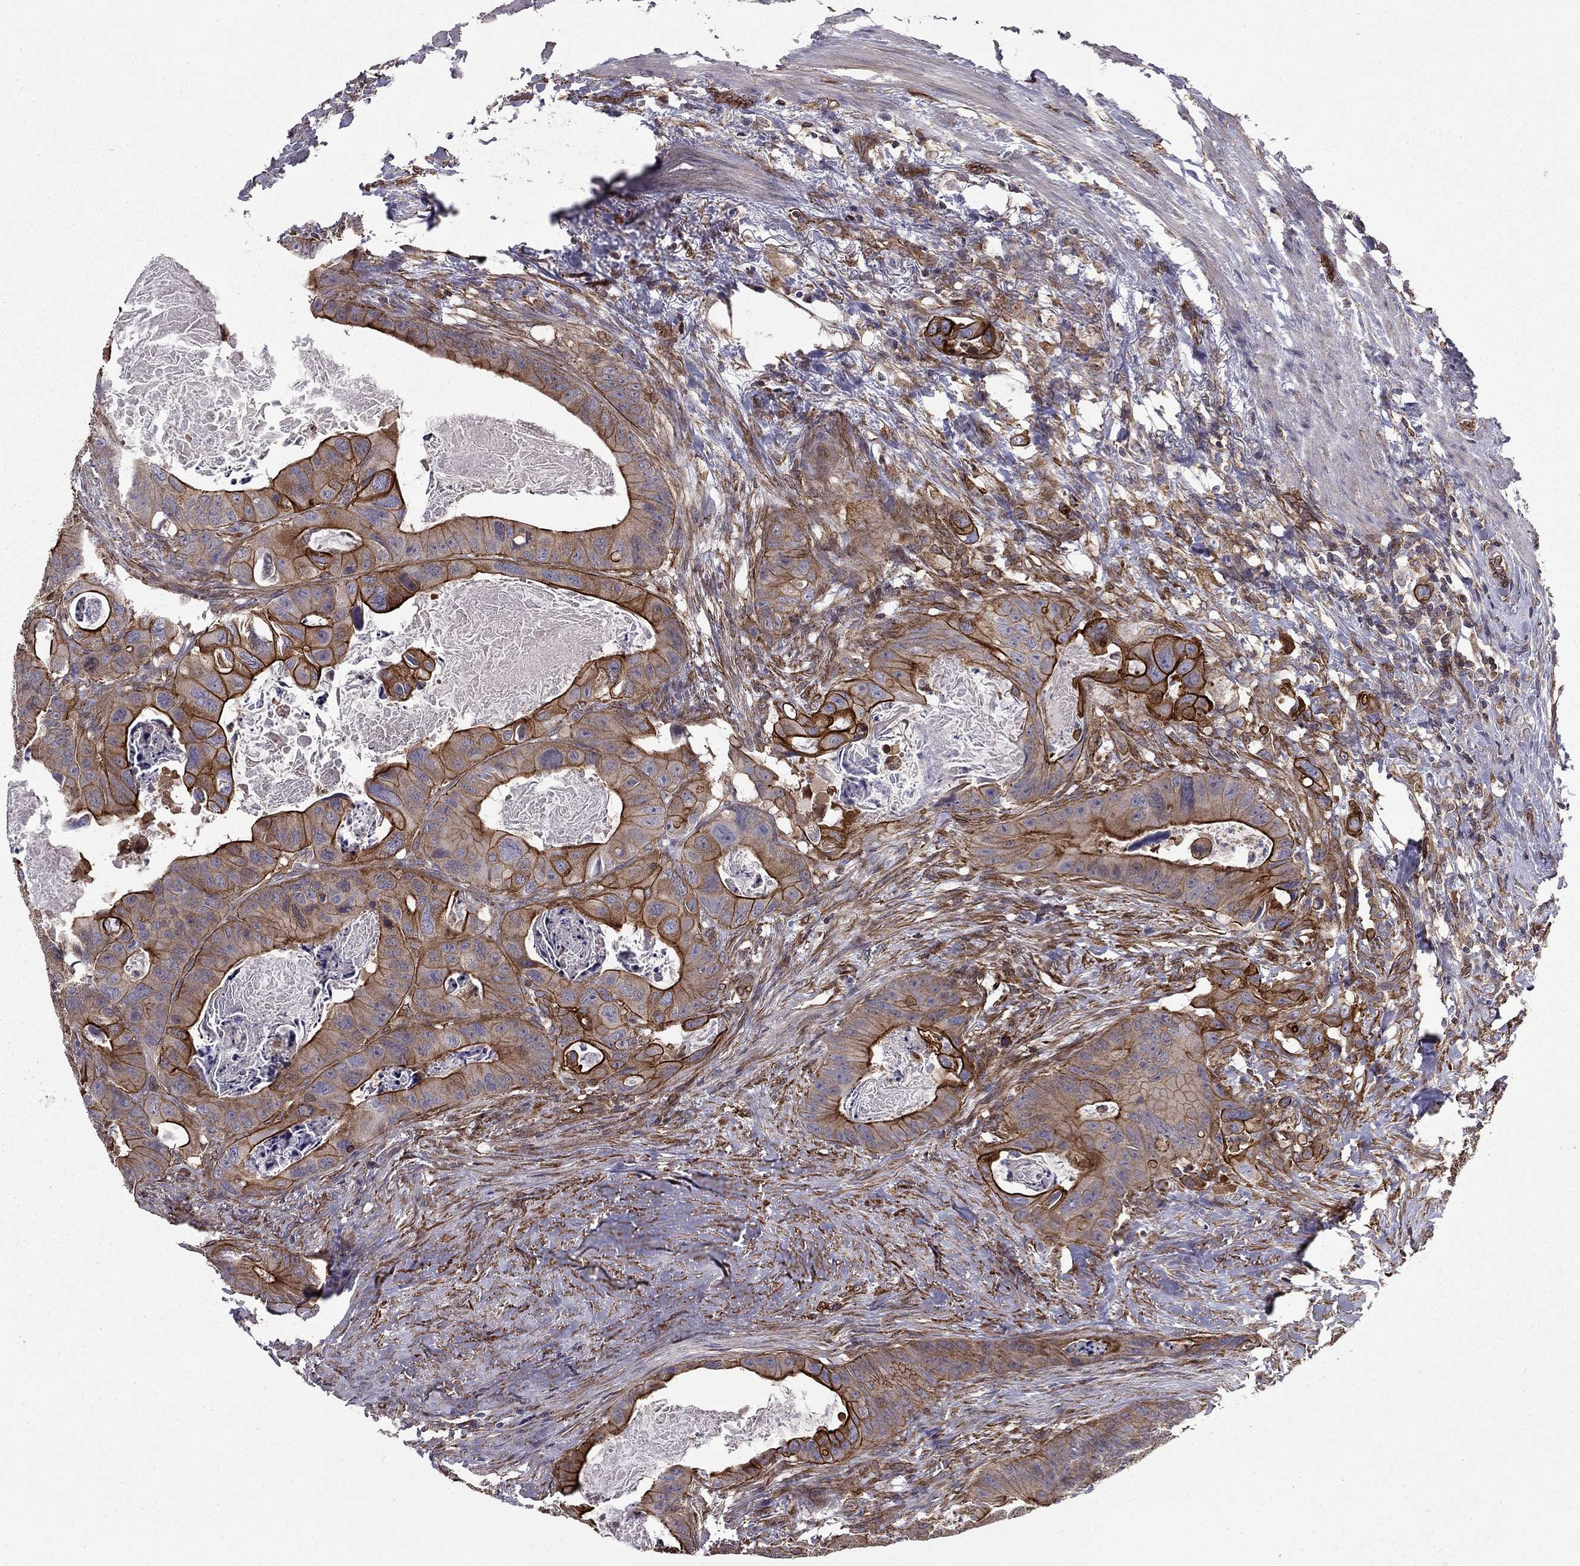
{"staining": {"intensity": "strong", "quantity": "25%-75%", "location": "cytoplasmic/membranous"}, "tissue": "colorectal cancer", "cell_type": "Tumor cells", "image_type": "cancer", "snomed": [{"axis": "morphology", "description": "Adenocarcinoma, NOS"}, {"axis": "topography", "description": "Rectum"}], "caption": "Colorectal adenocarcinoma stained with a protein marker exhibits strong staining in tumor cells.", "gene": "SHMT1", "patient": {"sex": "male", "age": 64}}